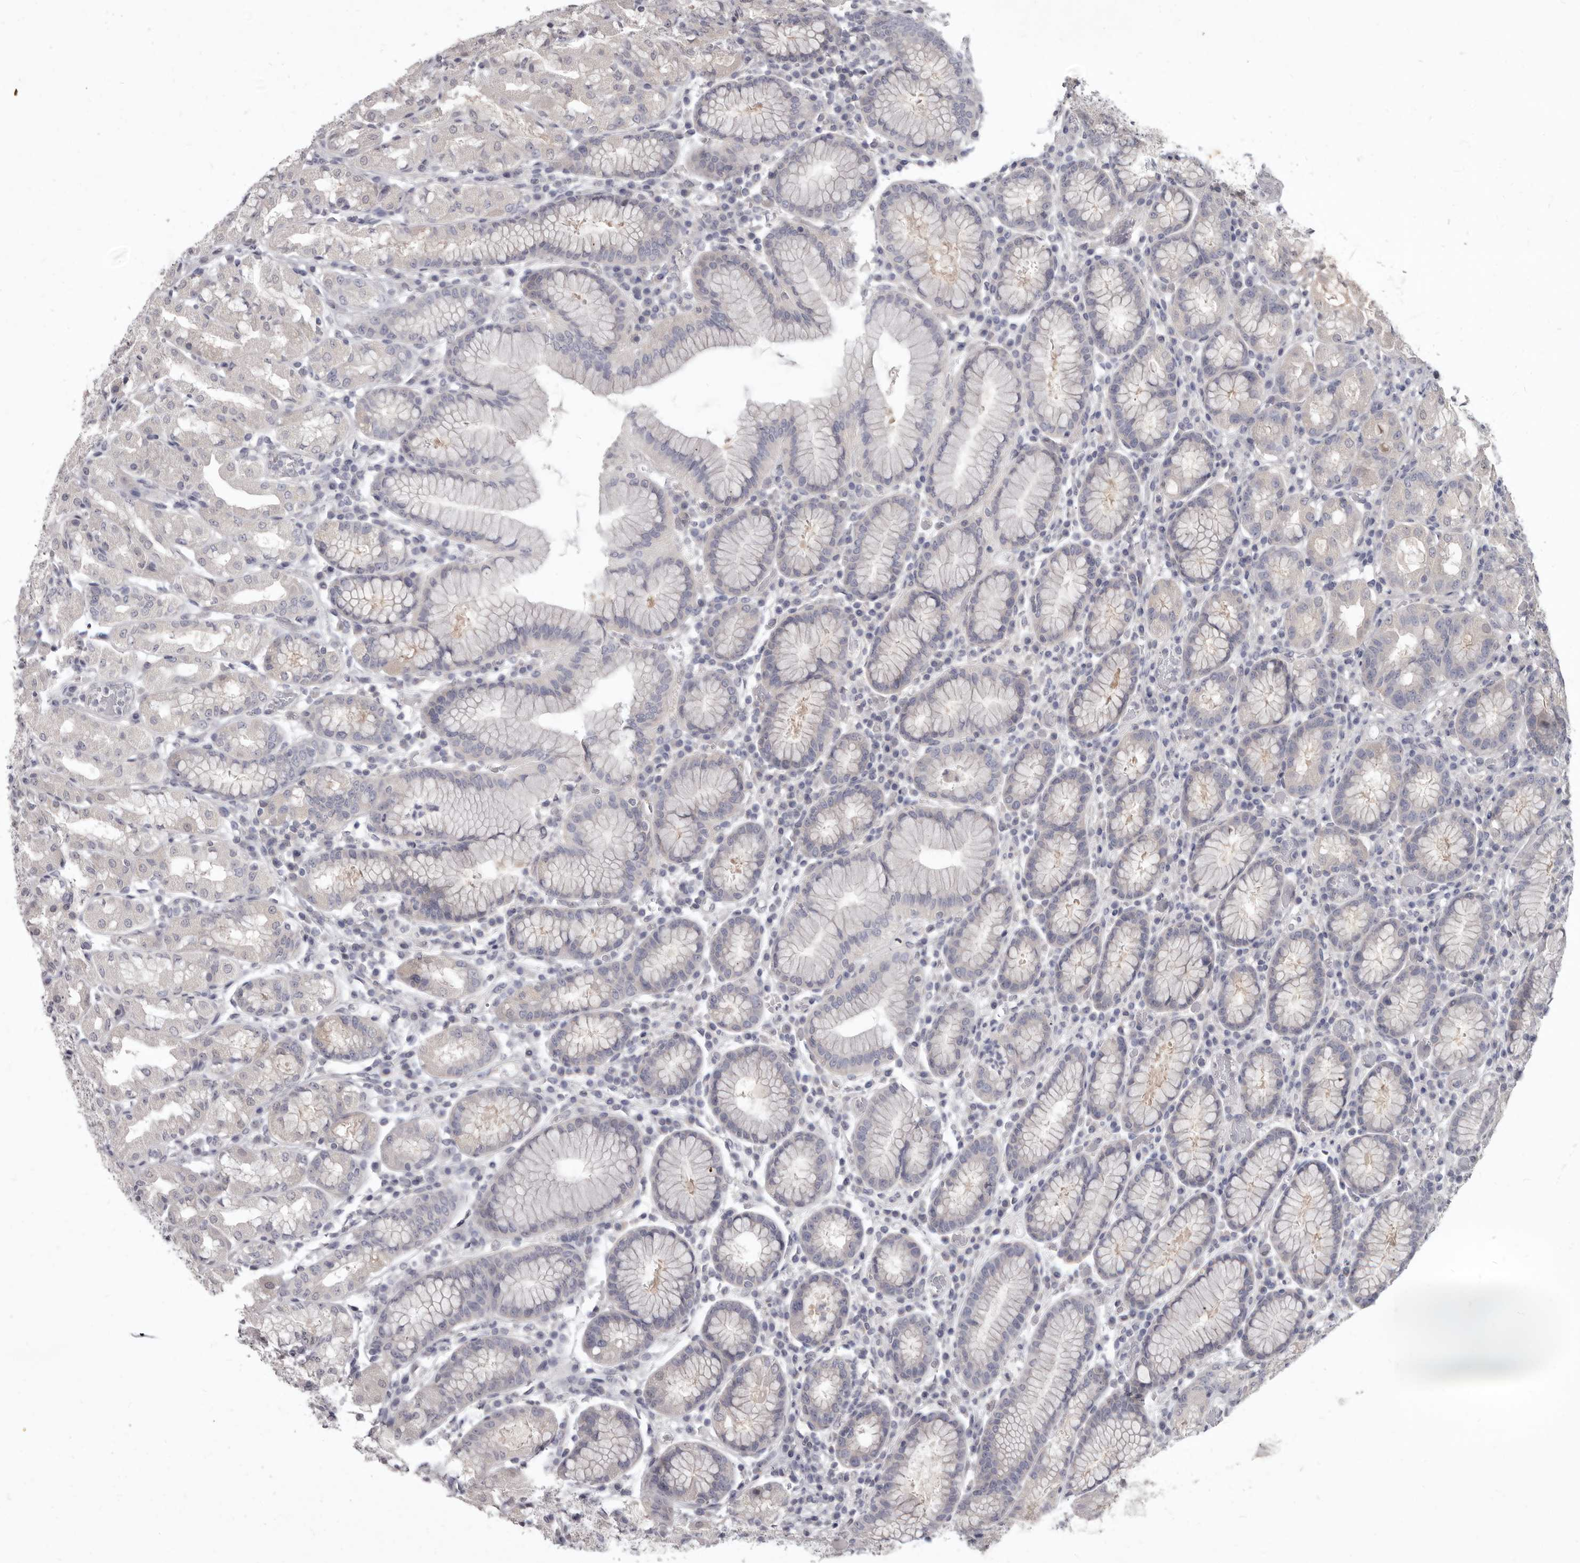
{"staining": {"intensity": "negative", "quantity": "none", "location": "none"}, "tissue": "stomach", "cell_type": "Glandular cells", "image_type": "normal", "snomed": [{"axis": "morphology", "description": "Normal tissue, NOS"}, {"axis": "topography", "description": "Stomach"}, {"axis": "topography", "description": "Stomach, lower"}], "caption": "This is a micrograph of immunohistochemistry staining of normal stomach, which shows no positivity in glandular cells.", "gene": "GSK3B", "patient": {"sex": "female", "age": 56}}